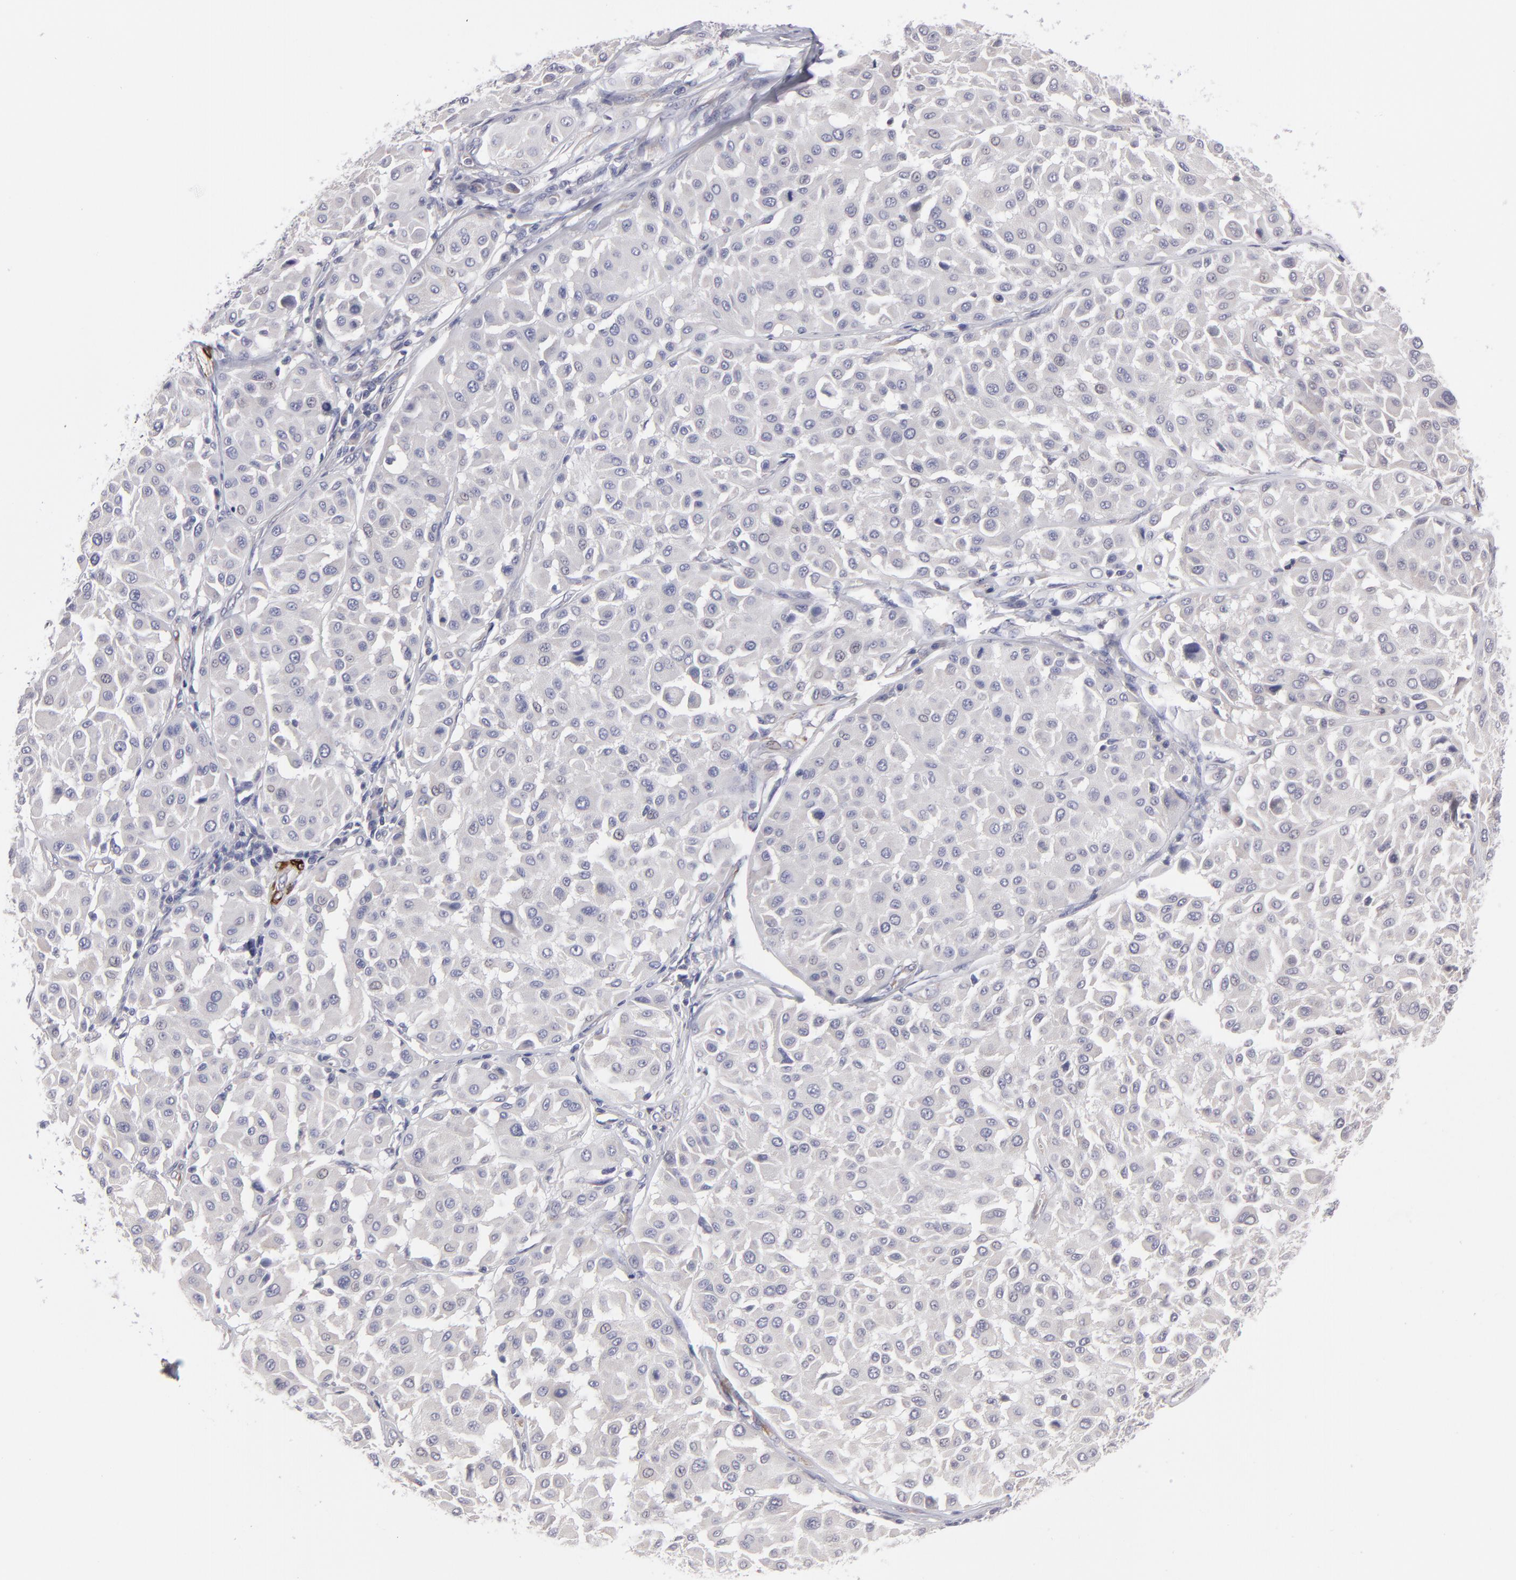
{"staining": {"intensity": "negative", "quantity": "none", "location": "none"}, "tissue": "melanoma", "cell_type": "Tumor cells", "image_type": "cancer", "snomed": [{"axis": "morphology", "description": "Malignant melanoma, Metastatic site"}, {"axis": "topography", "description": "Soft tissue"}], "caption": "Immunohistochemistry histopathology image of human melanoma stained for a protein (brown), which displays no staining in tumor cells.", "gene": "SLMAP", "patient": {"sex": "male", "age": 41}}